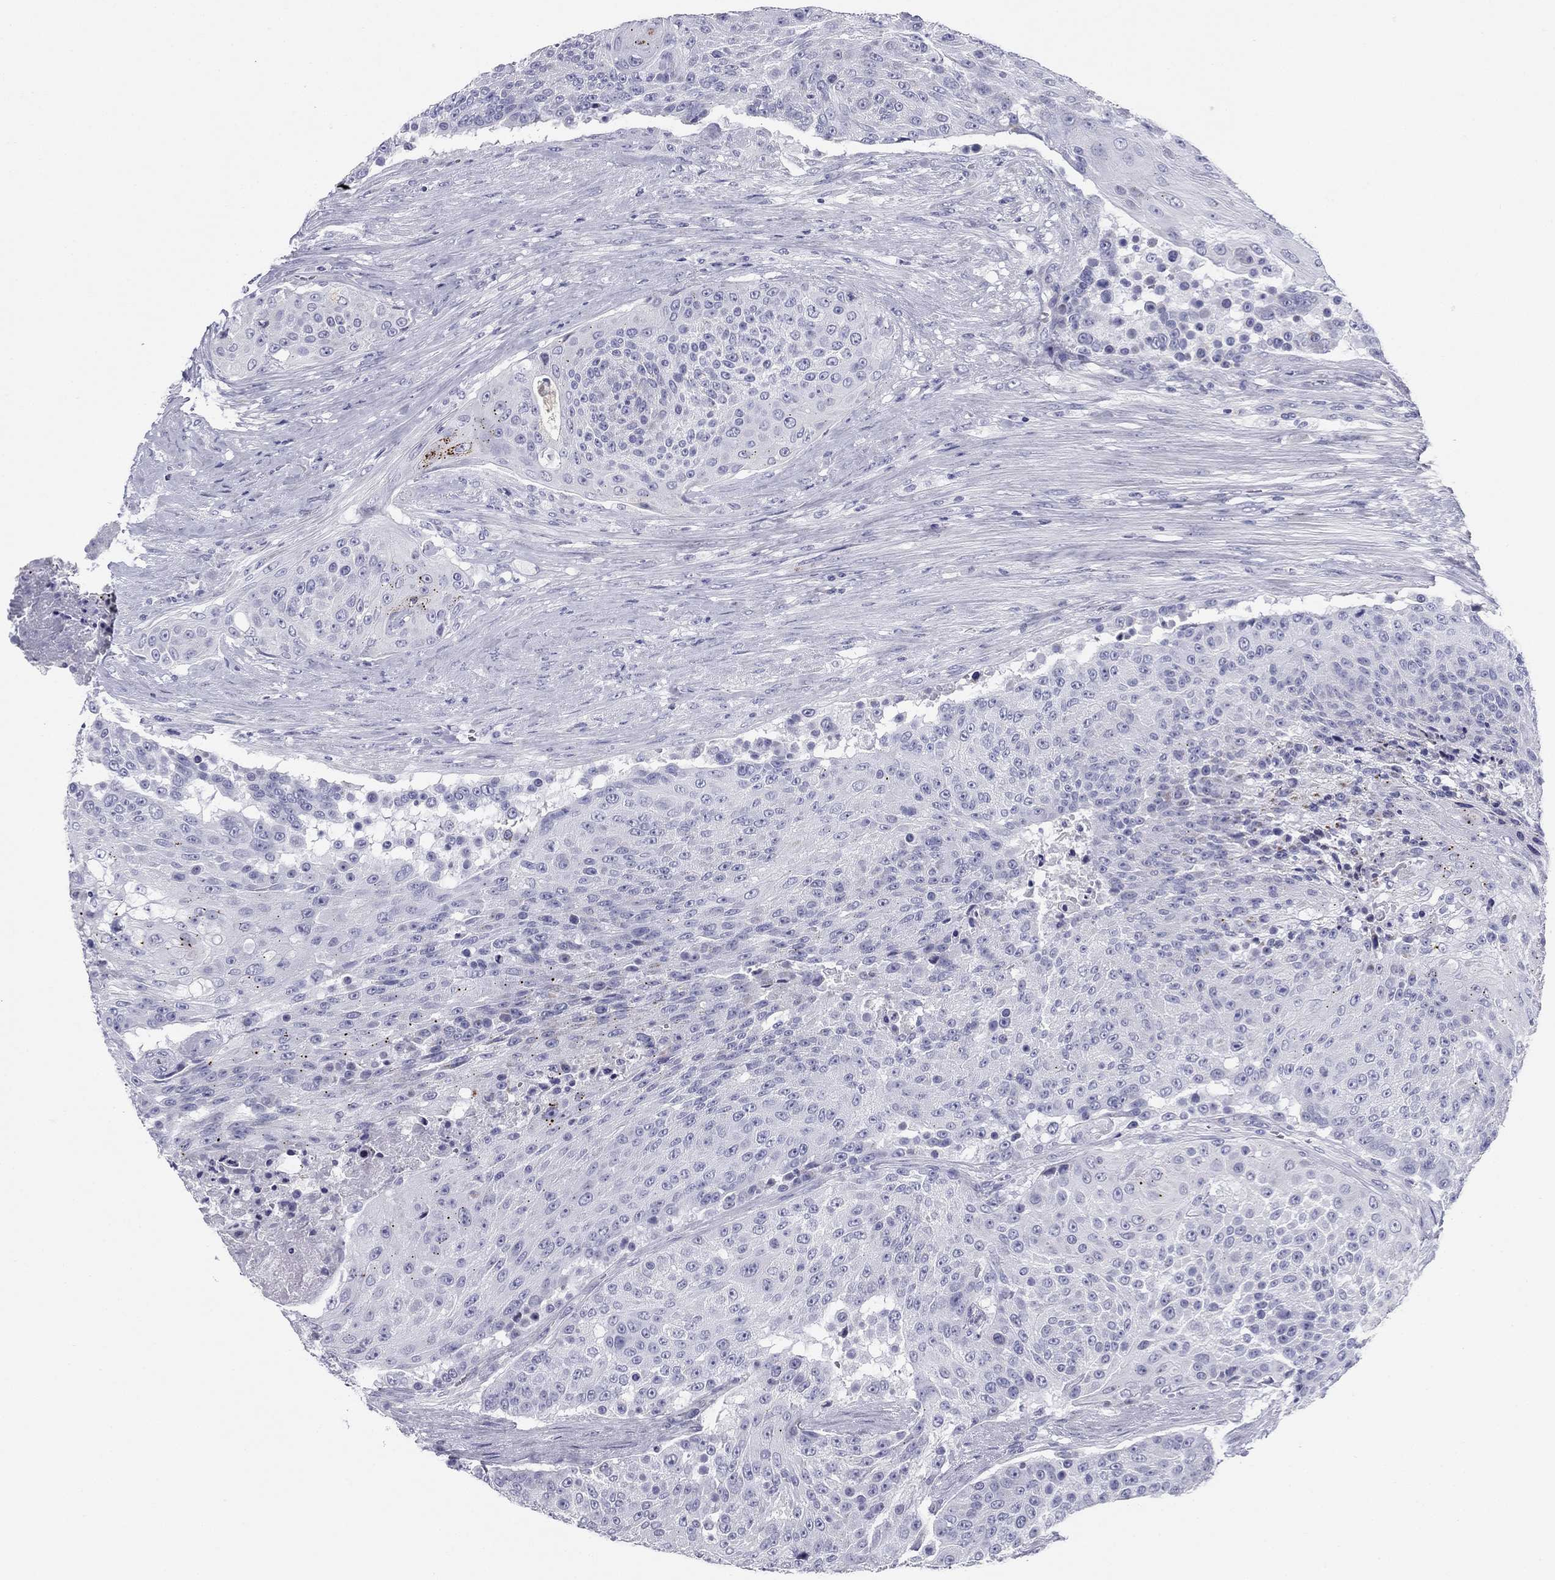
{"staining": {"intensity": "negative", "quantity": "none", "location": "none"}, "tissue": "urothelial cancer", "cell_type": "Tumor cells", "image_type": "cancer", "snomed": [{"axis": "morphology", "description": "Urothelial carcinoma, High grade"}, {"axis": "topography", "description": "Urinary bladder"}], "caption": "Tumor cells show no significant protein positivity in urothelial cancer.", "gene": "ZP2", "patient": {"sex": "female", "age": 63}}